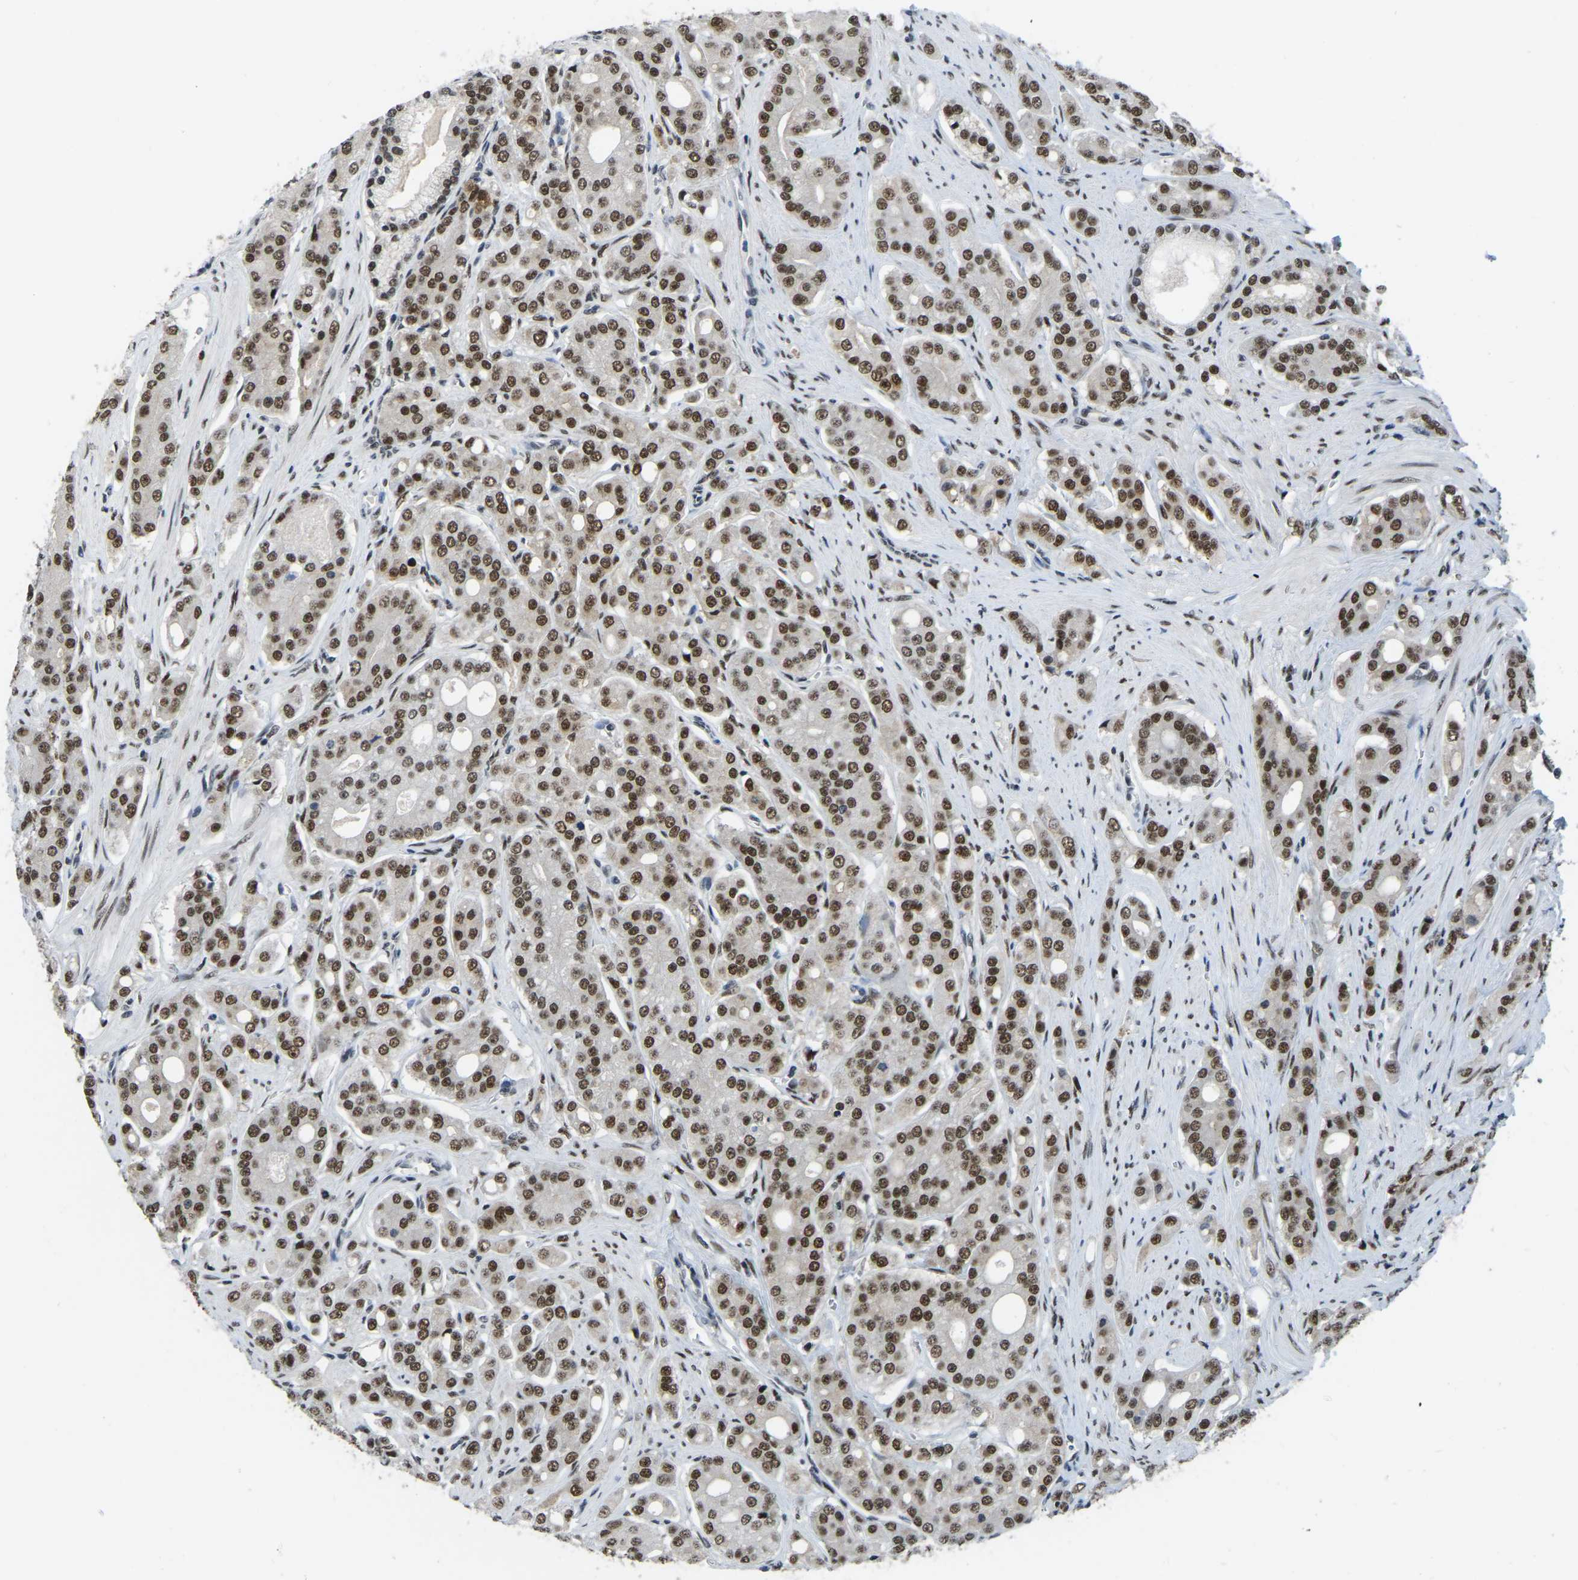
{"staining": {"intensity": "moderate", "quantity": ">75%", "location": "nuclear"}, "tissue": "prostate cancer", "cell_type": "Tumor cells", "image_type": "cancer", "snomed": [{"axis": "morphology", "description": "Adenocarcinoma, High grade"}, {"axis": "topography", "description": "Prostate"}], "caption": "A high-resolution photomicrograph shows immunohistochemistry (IHC) staining of high-grade adenocarcinoma (prostate), which reveals moderate nuclear expression in approximately >75% of tumor cells.", "gene": "TBL1XR1", "patient": {"sex": "male", "age": 71}}